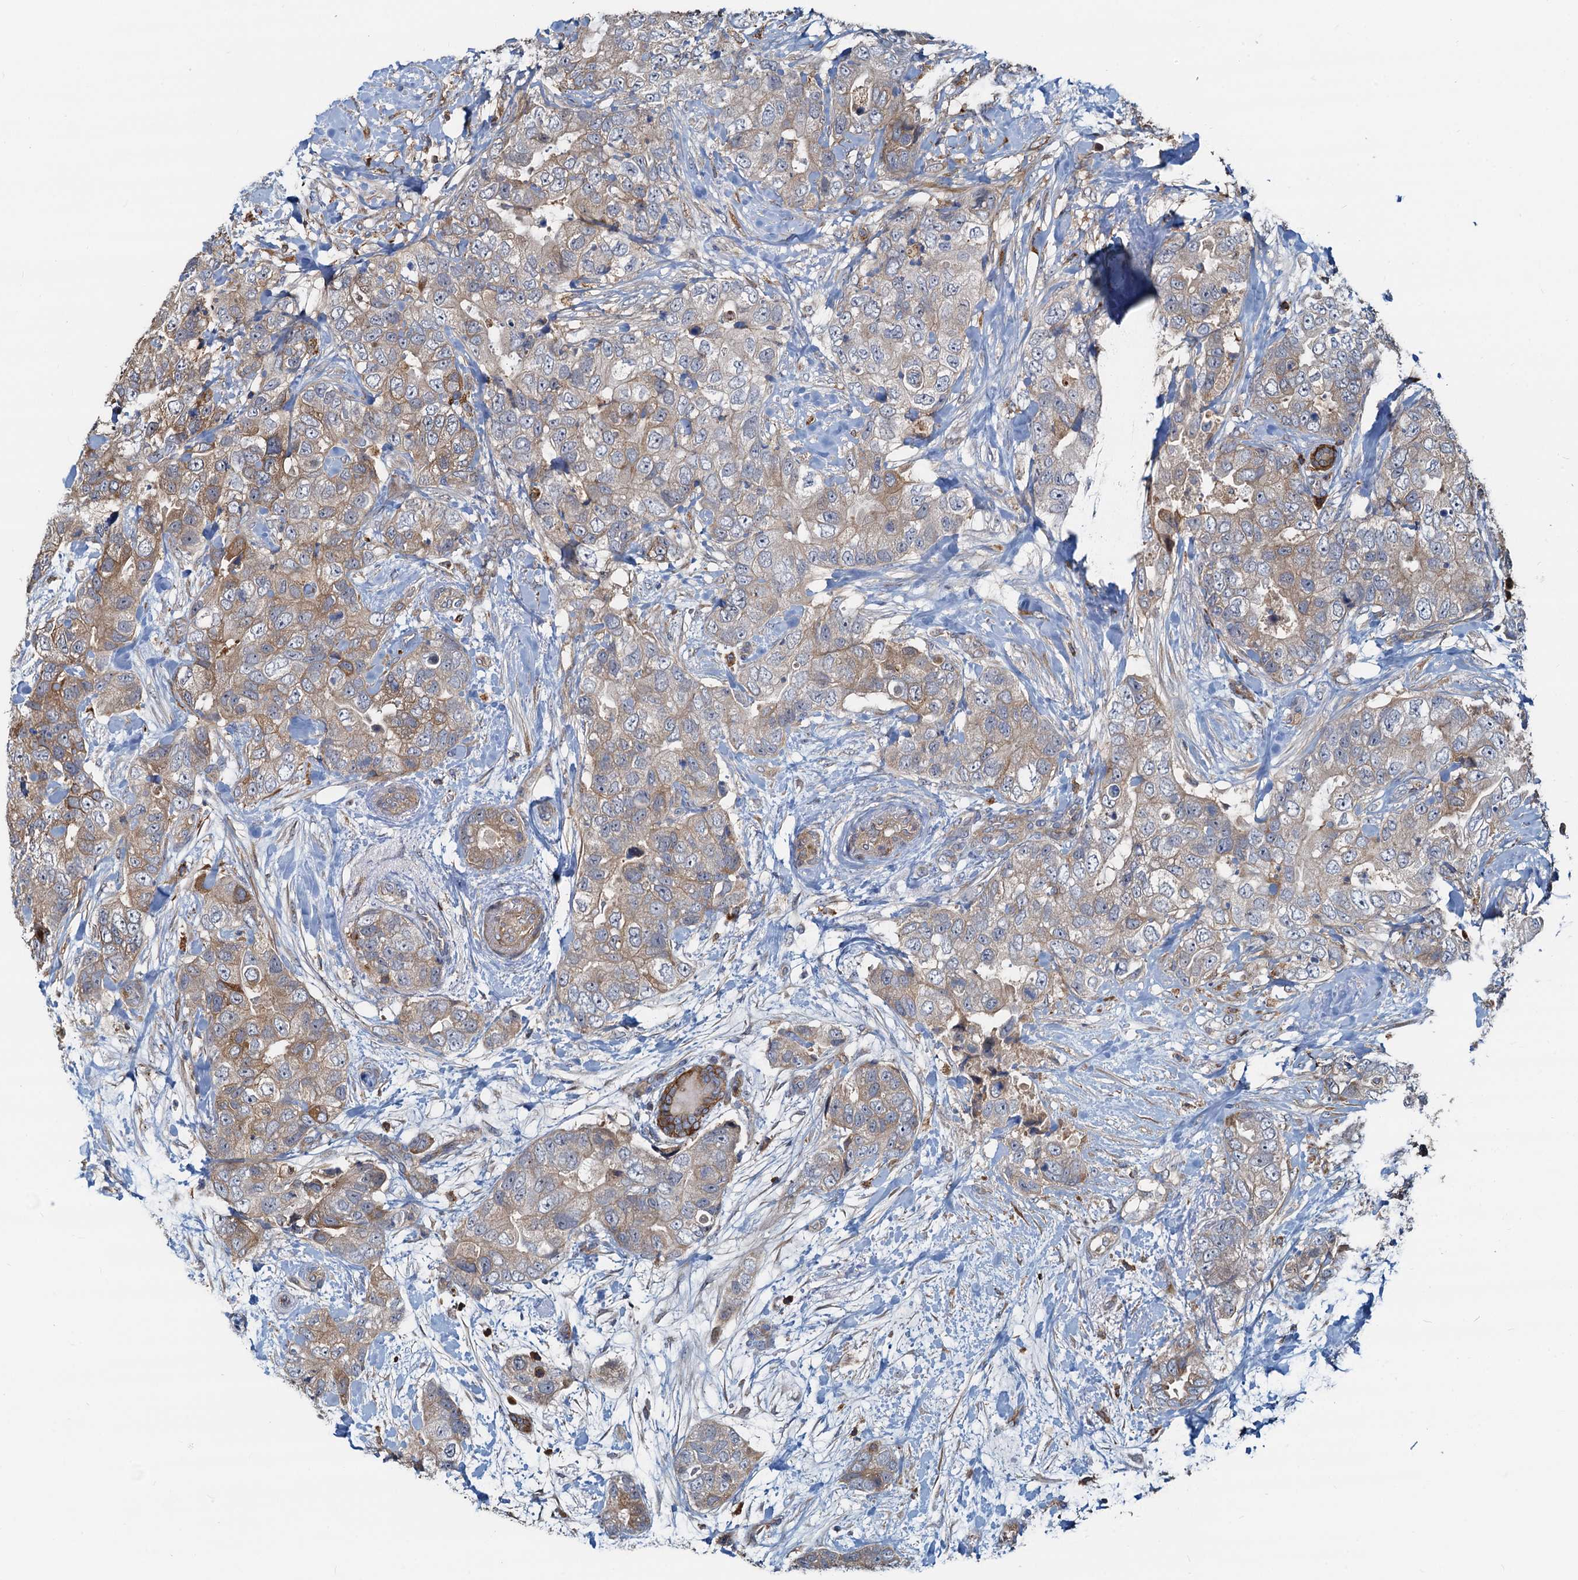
{"staining": {"intensity": "moderate", "quantity": "<25%", "location": "cytoplasmic/membranous"}, "tissue": "breast cancer", "cell_type": "Tumor cells", "image_type": "cancer", "snomed": [{"axis": "morphology", "description": "Duct carcinoma"}, {"axis": "topography", "description": "Breast"}], "caption": "Immunohistochemical staining of breast cancer exhibits low levels of moderate cytoplasmic/membranous protein positivity in about <25% of tumor cells.", "gene": "LNX2", "patient": {"sex": "female", "age": 62}}